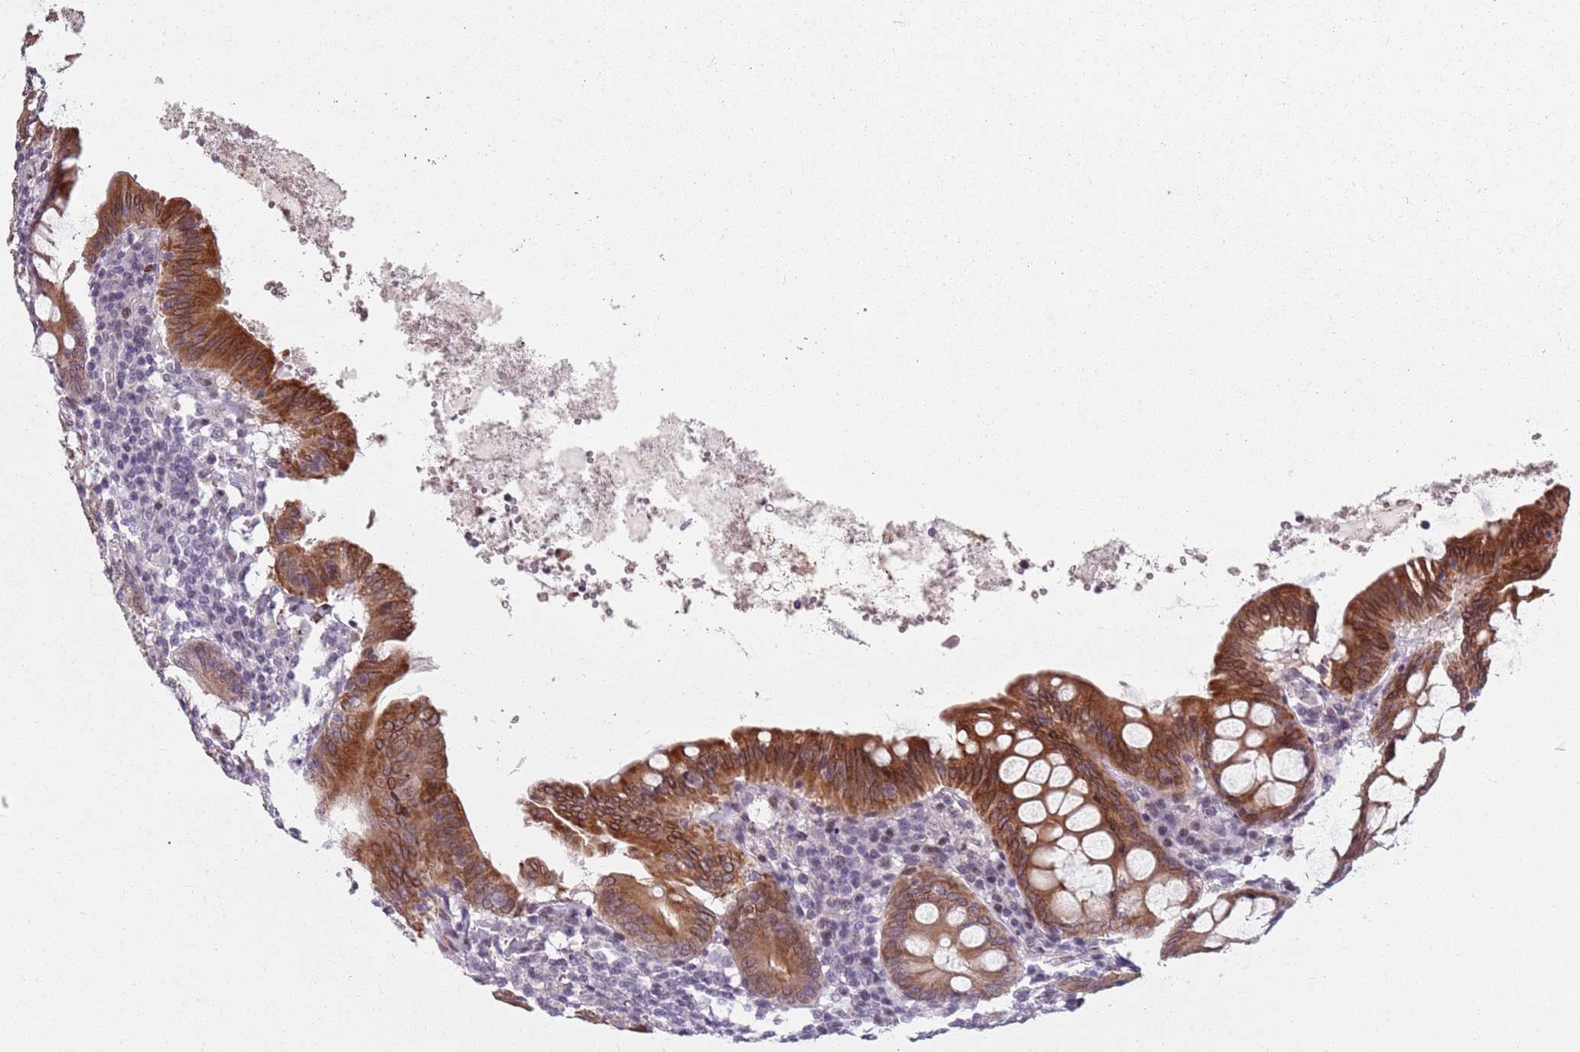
{"staining": {"intensity": "strong", "quantity": "25%-75%", "location": "cytoplasmic/membranous"}, "tissue": "appendix", "cell_type": "Glandular cells", "image_type": "normal", "snomed": [{"axis": "morphology", "description": "Normal tissue, NOS"}, {"axis": "topography", "description": "Appendix"}], "caption": "Approximately 25%-75% of glandular cells in benign appendix show strong cytoplasmic/membranous protein positivity as visualized by brown immunohistochemical staining.", "gene": "TMC4", "patient": {"sex": "female", "age": 54}}